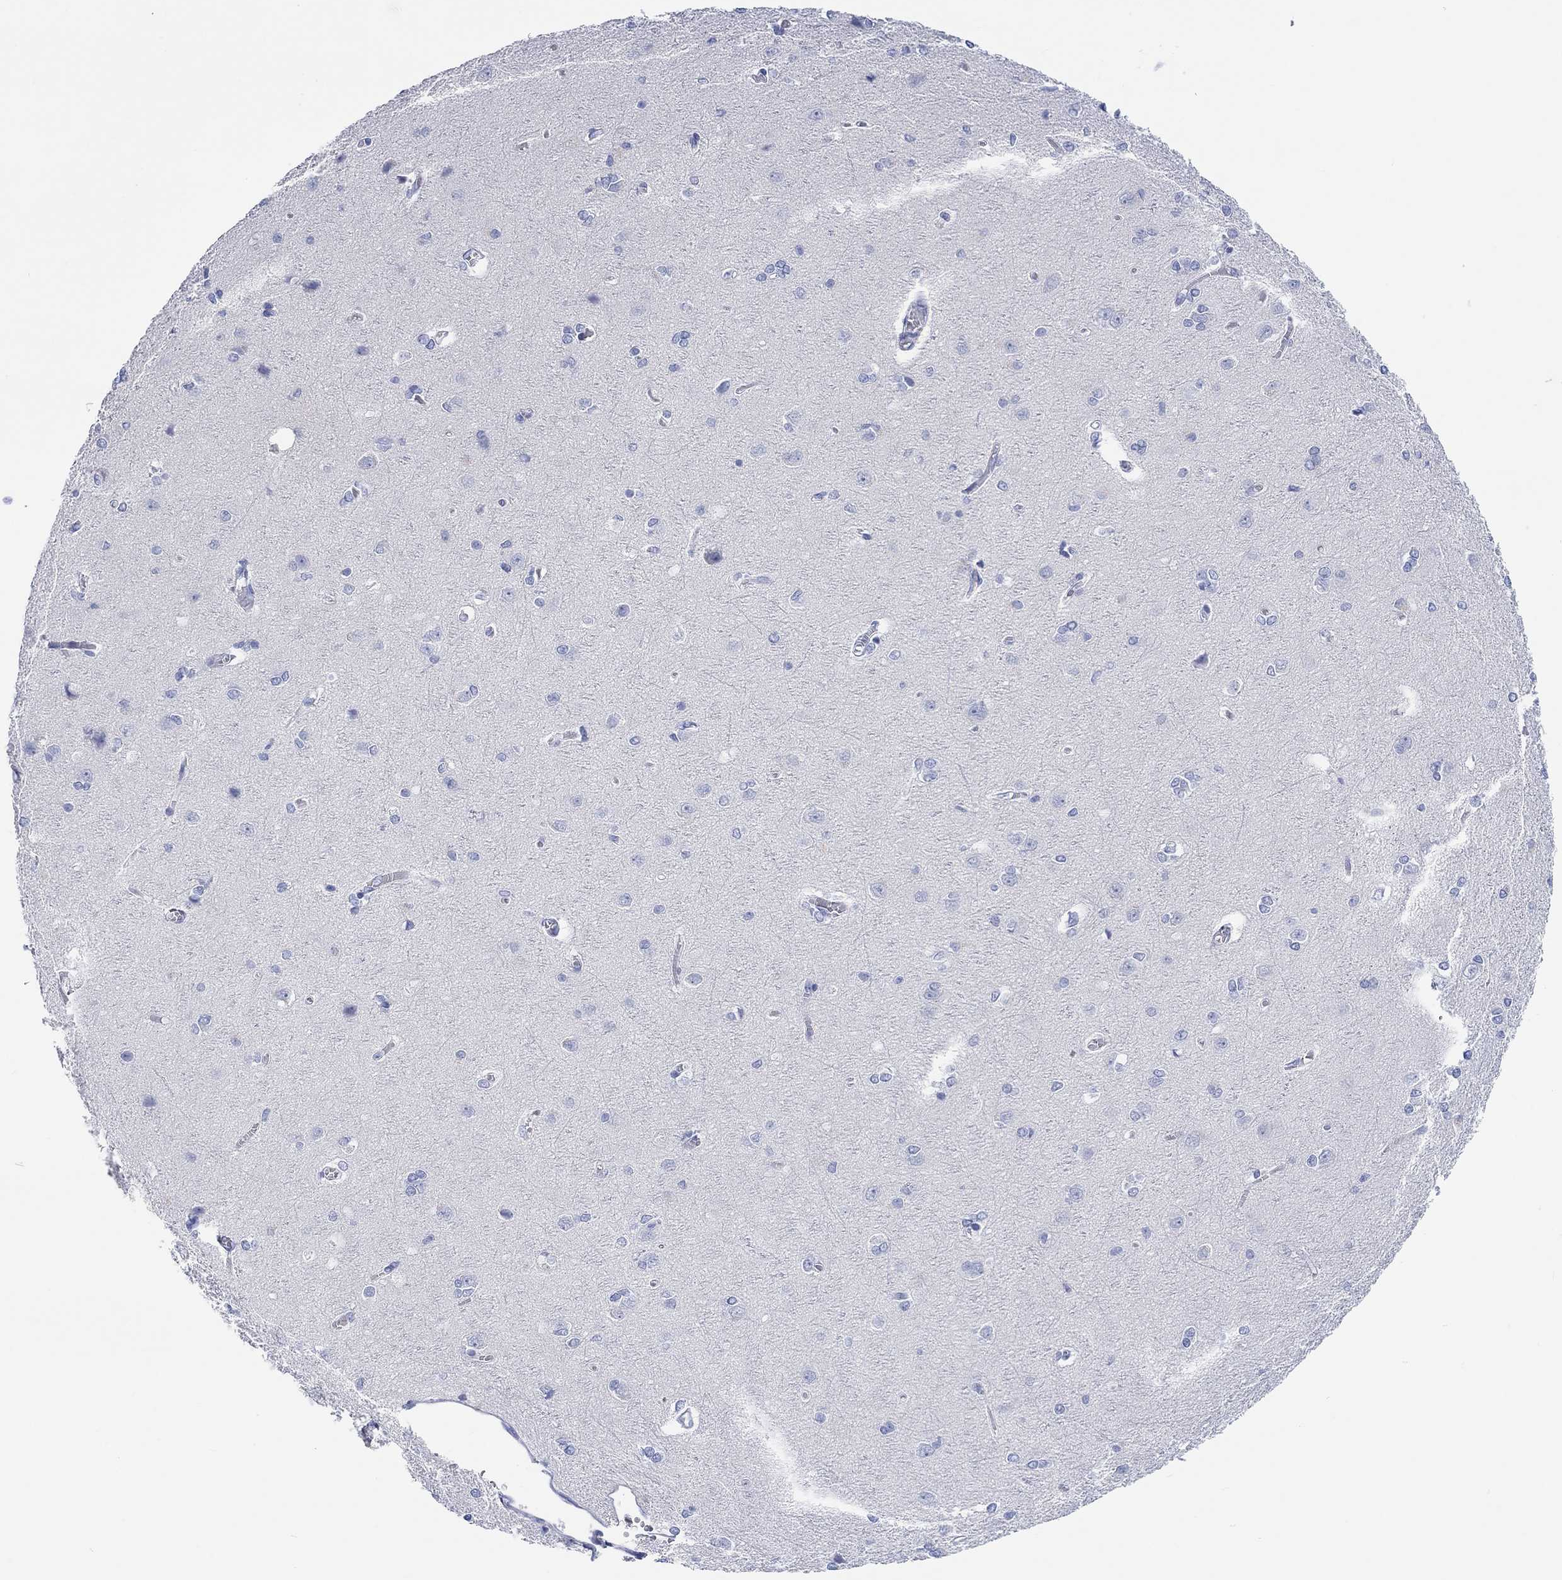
{"staining": {"intensity": "negative", "quantity": "none", "location": "none"}, "tissue": "cerebral cortex", "cell_type": "Endothelial cells", "image_type": "normal", "snomed": [{"axis": "morphology", "description": "Normal tissue, NOS"}, {"axis": "topography", "description": "Cerebral cortex"}], "caption": "This is a image of immunohistochemistry staining of unremarkable cerebral cortex, which shows no positivity in endothelial cells.", "gene": "XIRP2", "patient": {"sex": "male", "age": 37}}